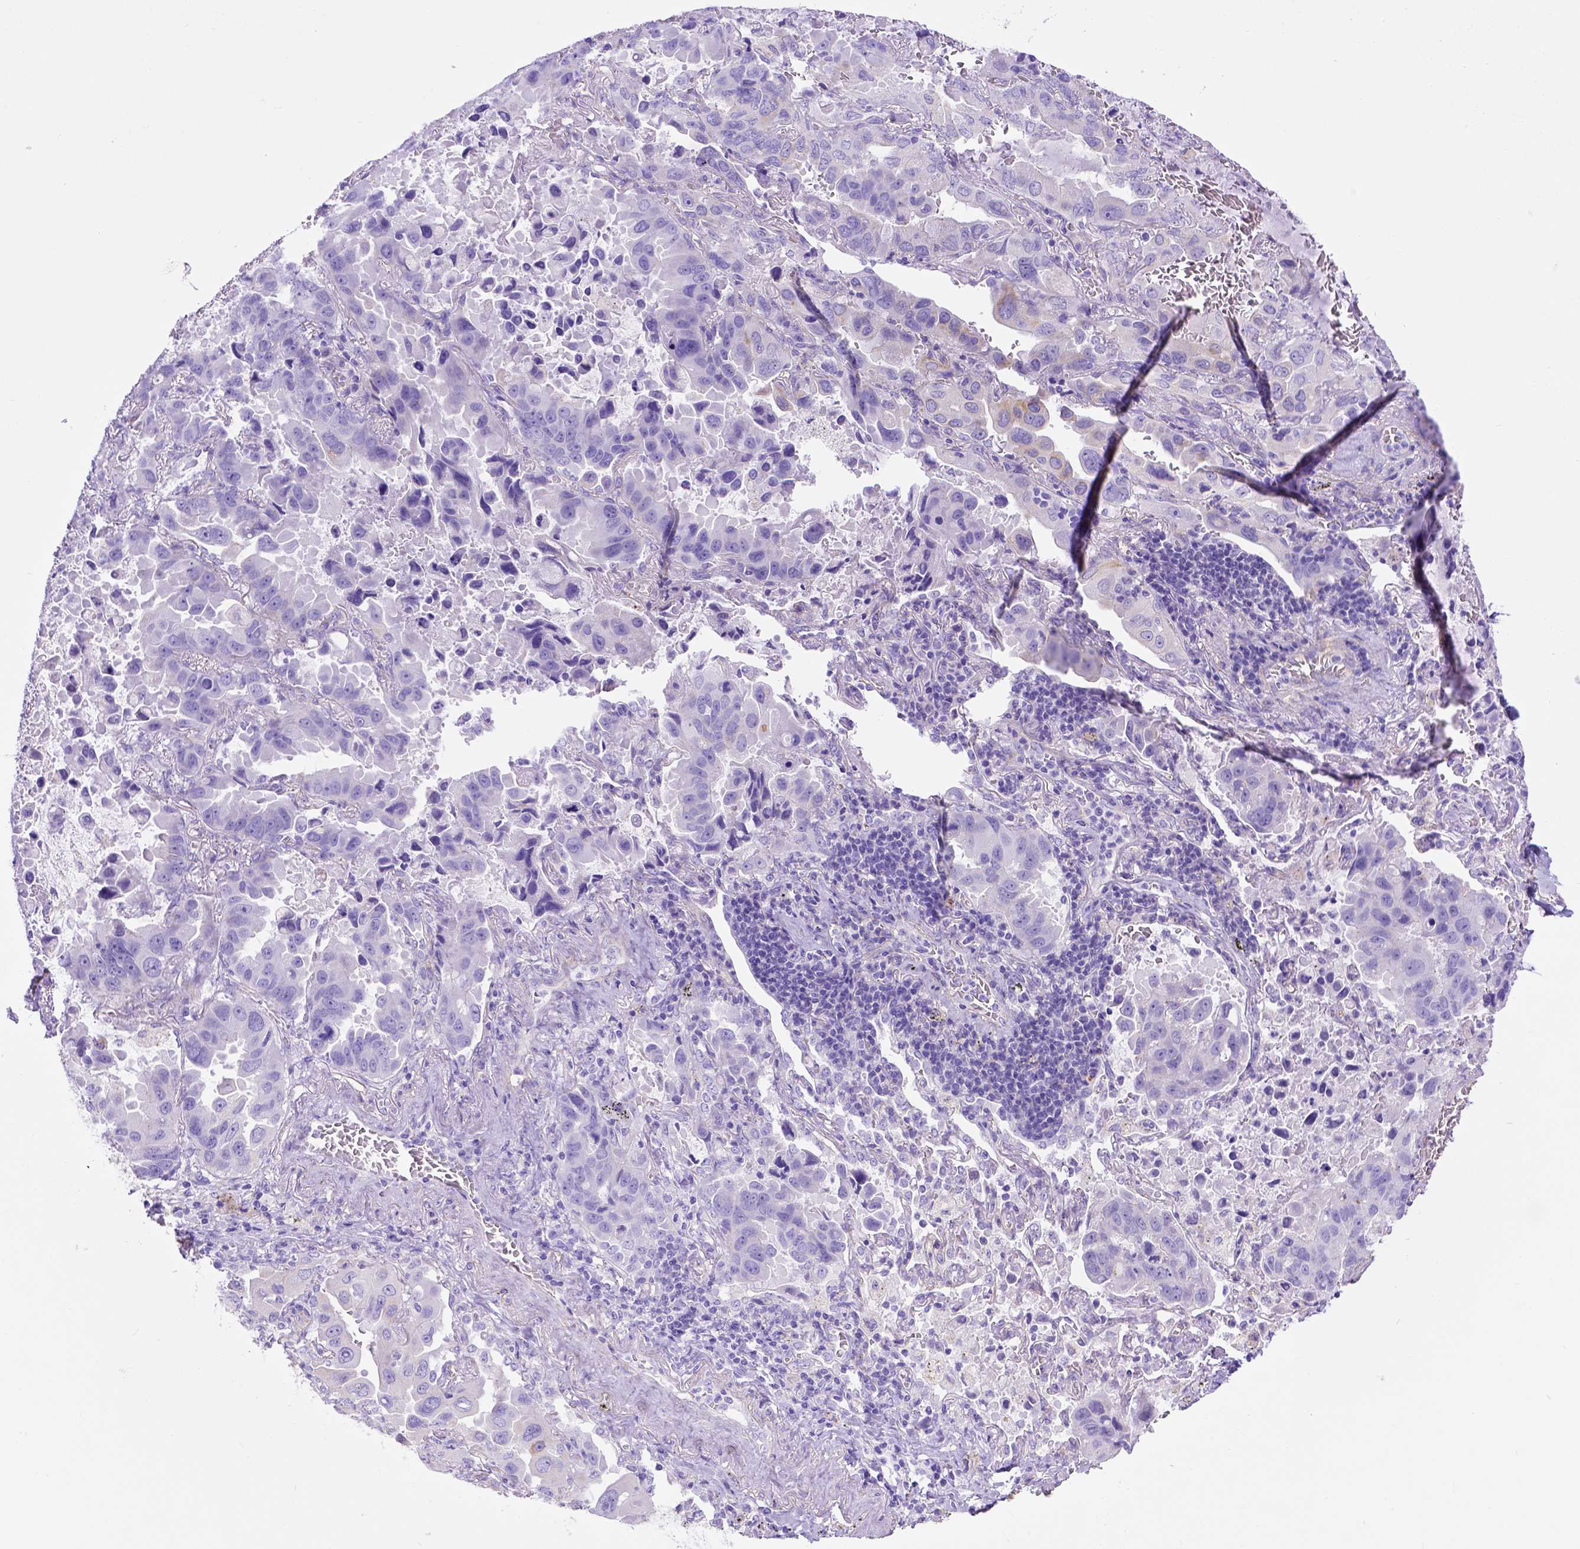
{"staining": {"intensity": "negative", "quantity": "none", "location": "none"}, "tissue": "lung cancer", "cell_type": "Tumor cells", "image_type": "cancer", "snomed": [{"axis": "morphology", "description": "Adenocarcinoma, NOS"}, {"axis": "topography", "description": "Lung"}], "caption": "IHC of lung cancer (adenocarcinoma) exhibits no staining in tumor cells.", "gene": "LRRC18", "patient": {"sex": "male", "age": 64}}